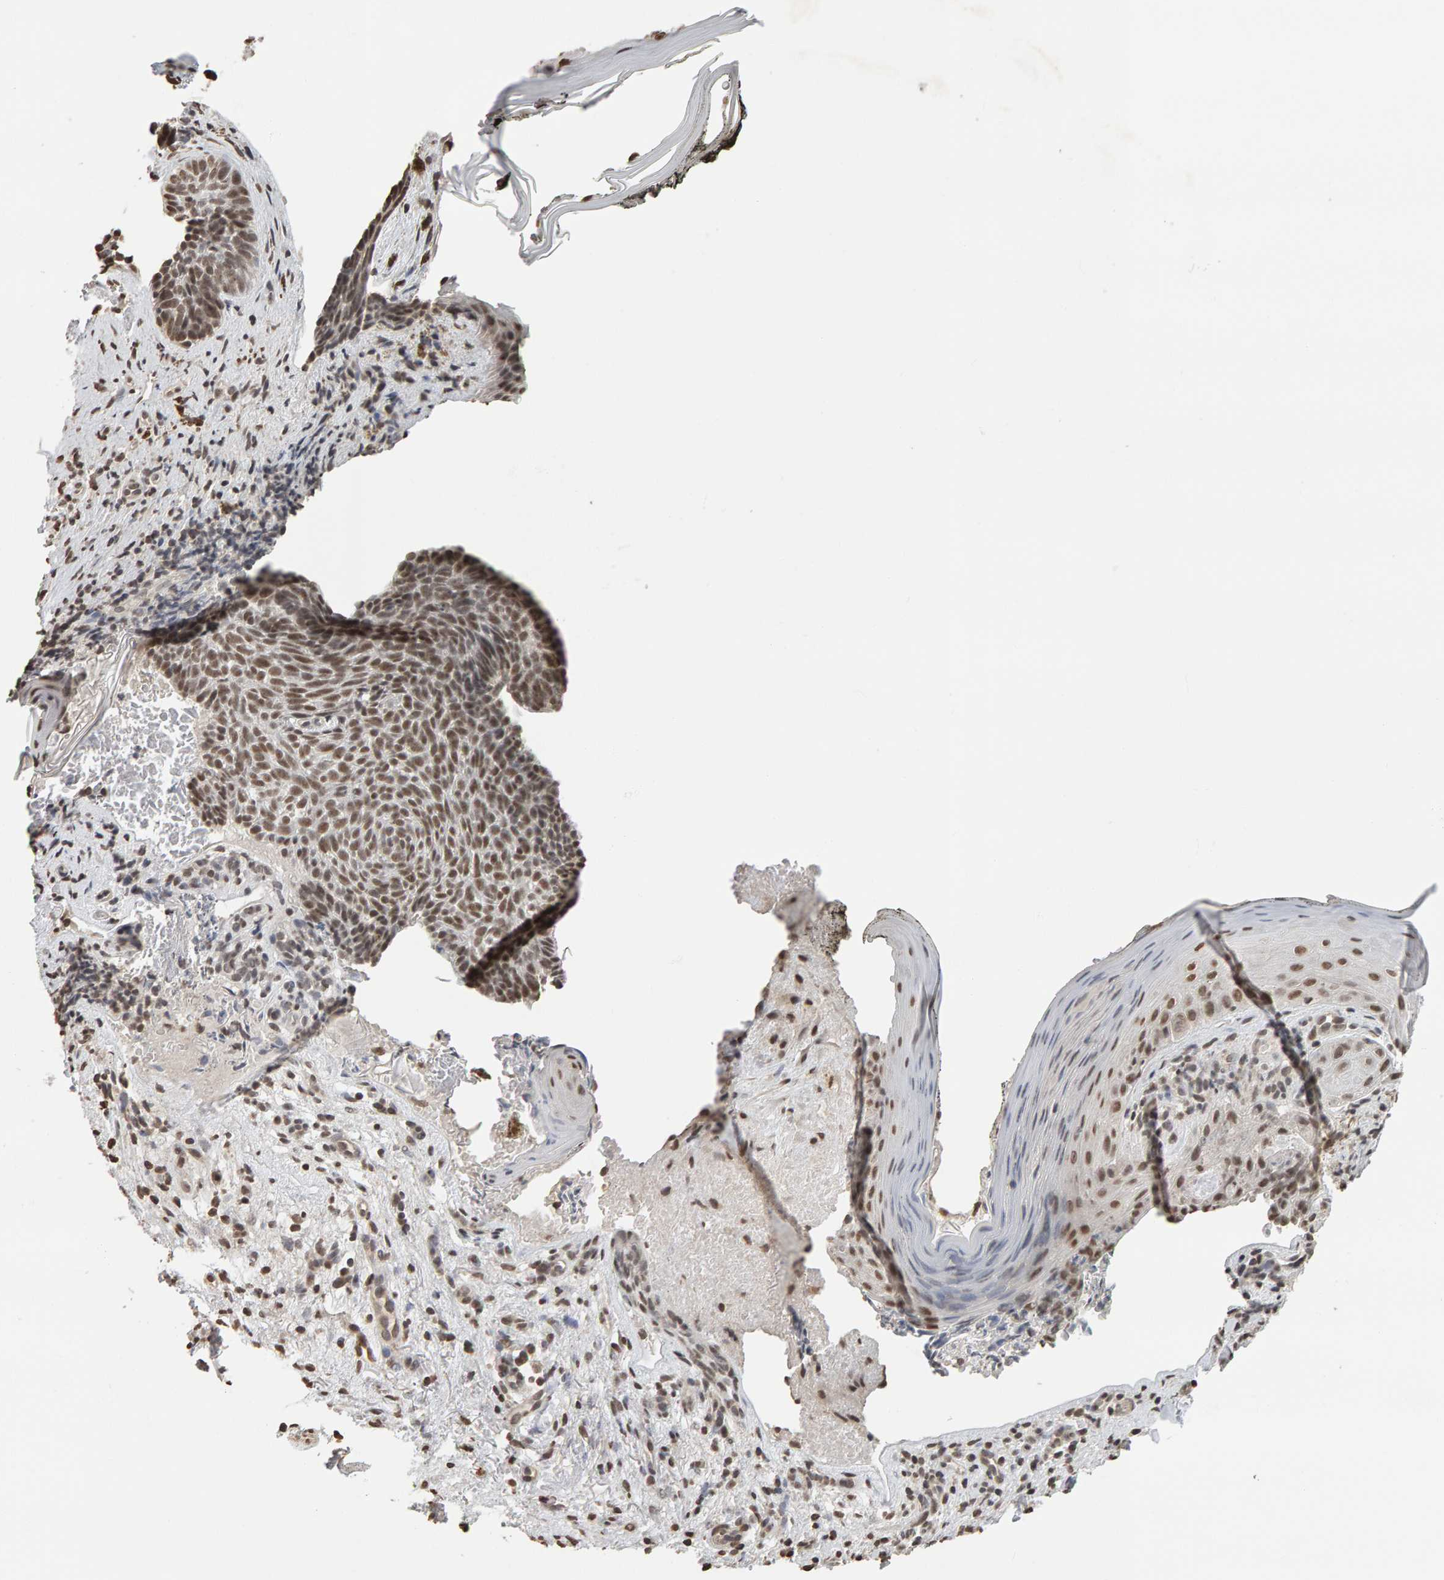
{"staining": {"intensity": "moderate", "quantity": ">75%", "location": "nuclear"}, "tissue": "skin cancer", "cell_type": "Tumor cells", "image_type": "cancer", "snomed": [{"axis": "morphology", "description": "Basal cell carcinoma"}, {"axis": "topography", "description": "Skin"}], "caption": "A brown stain labels moderate nuclear staining of a protein in human basal cell carcinoma (skin) tumor cells. (DAB (3,3'-diaminobenzidine) IHC, brown staining for protein, blue staining for nuclei).", "gene": "AFF4", "patient": {"sex": "male", "age": 61}}